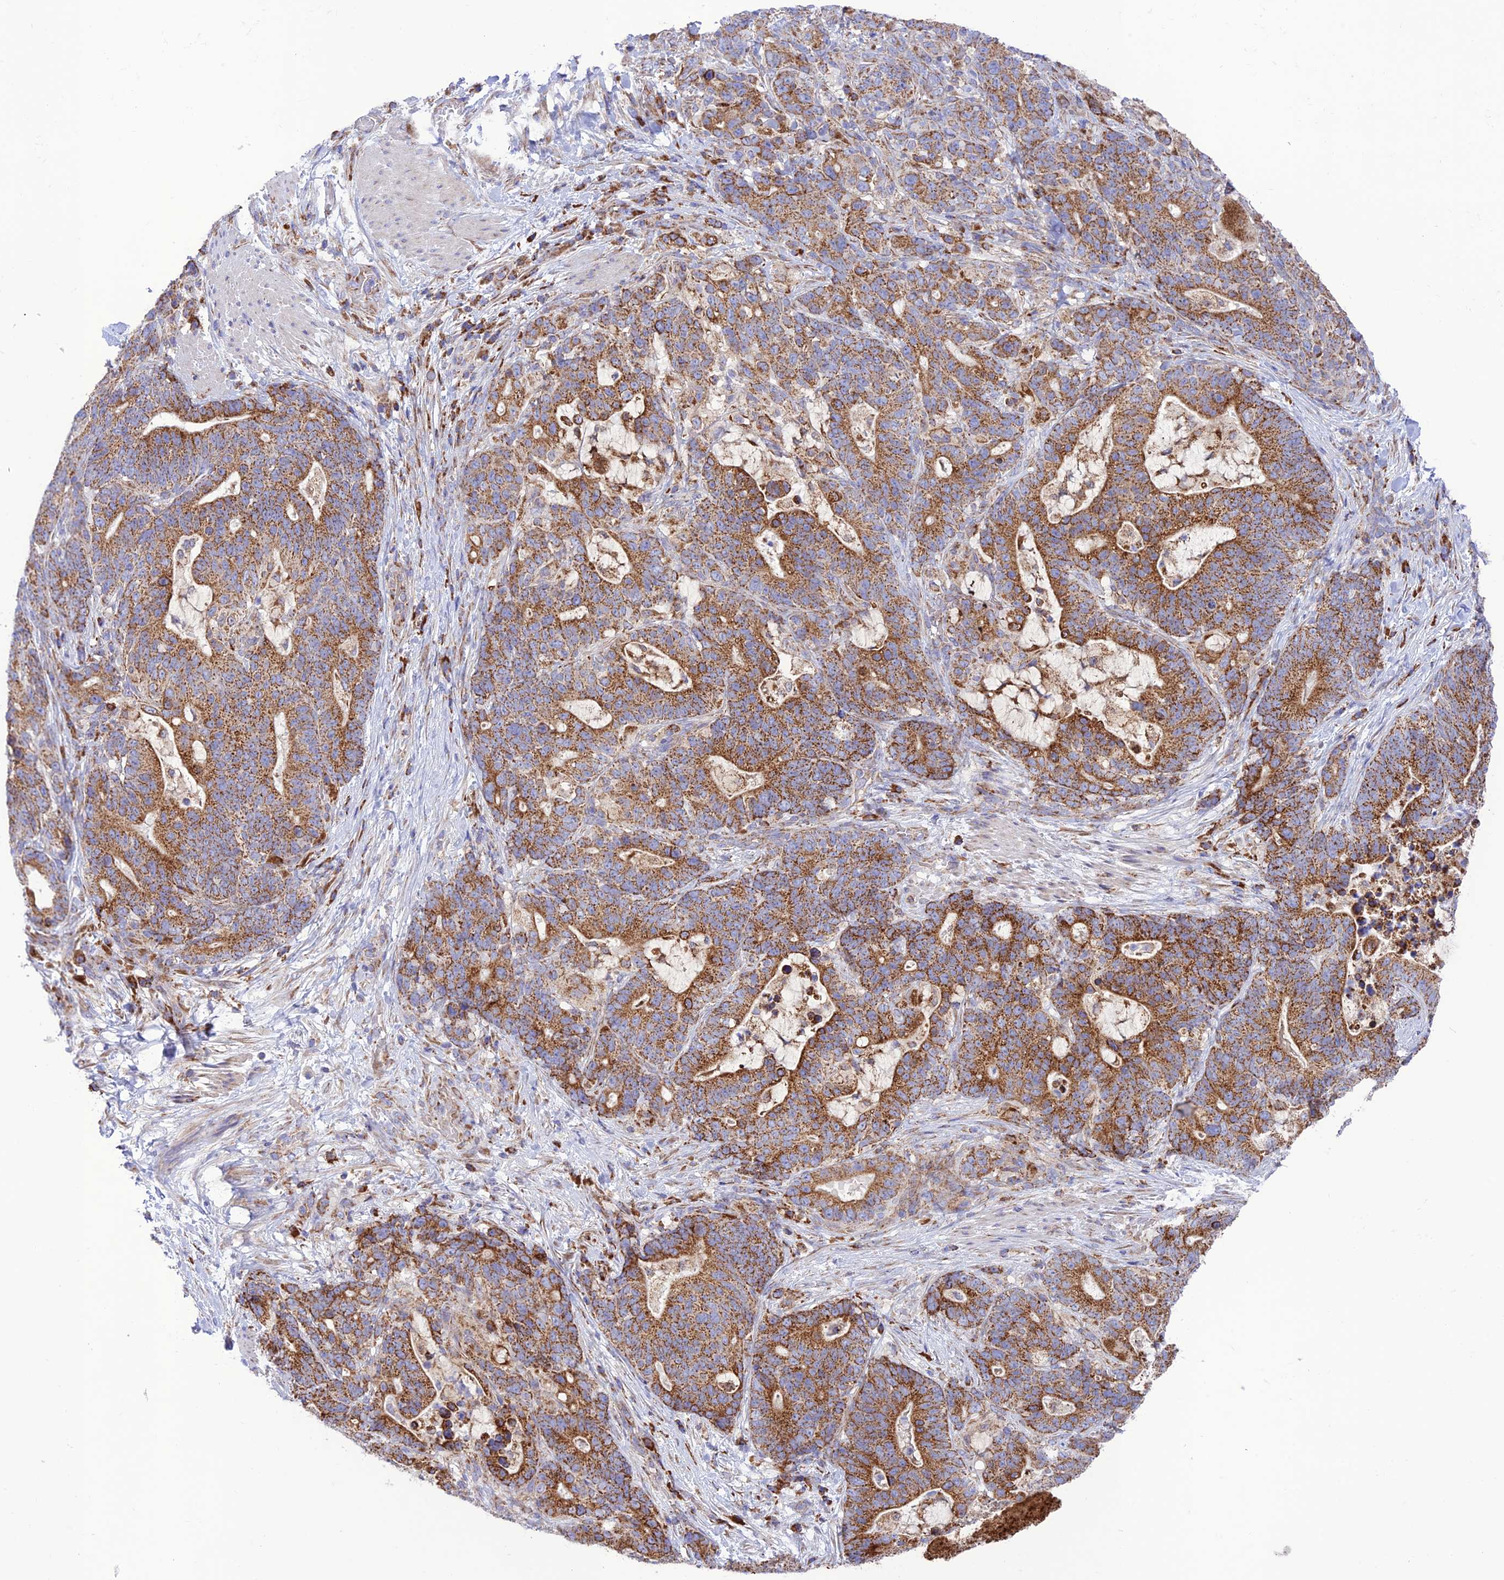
{"staining": {"intensity": "moderate", "quantity": ">75%", "location": "cytoplasmic/membranous"}, "tissue": "stomach cancer", "cell_type": "Tumor cells", "image_type": "cancer", "snomed": [{"axis": "morphology", "description": "Normal tissue, NOS"}, {"axis": "morphology", "description": "Adenocarcinoma, NOS"}, {"axis": "topography", "description": "Stomach"}], "caption": "The histopathology image shows staining of stomach cancer, revealing moderate cytoplasmic/membranous protein staining (brown color) within tumor cells. The protein of interest is stained brown, and the nuclei are stained in blue (DAB IHC with brightfield microscopy, high magnification).", "gene": "UAP1L1", "patient": {"sex": "female", "age": 64}}